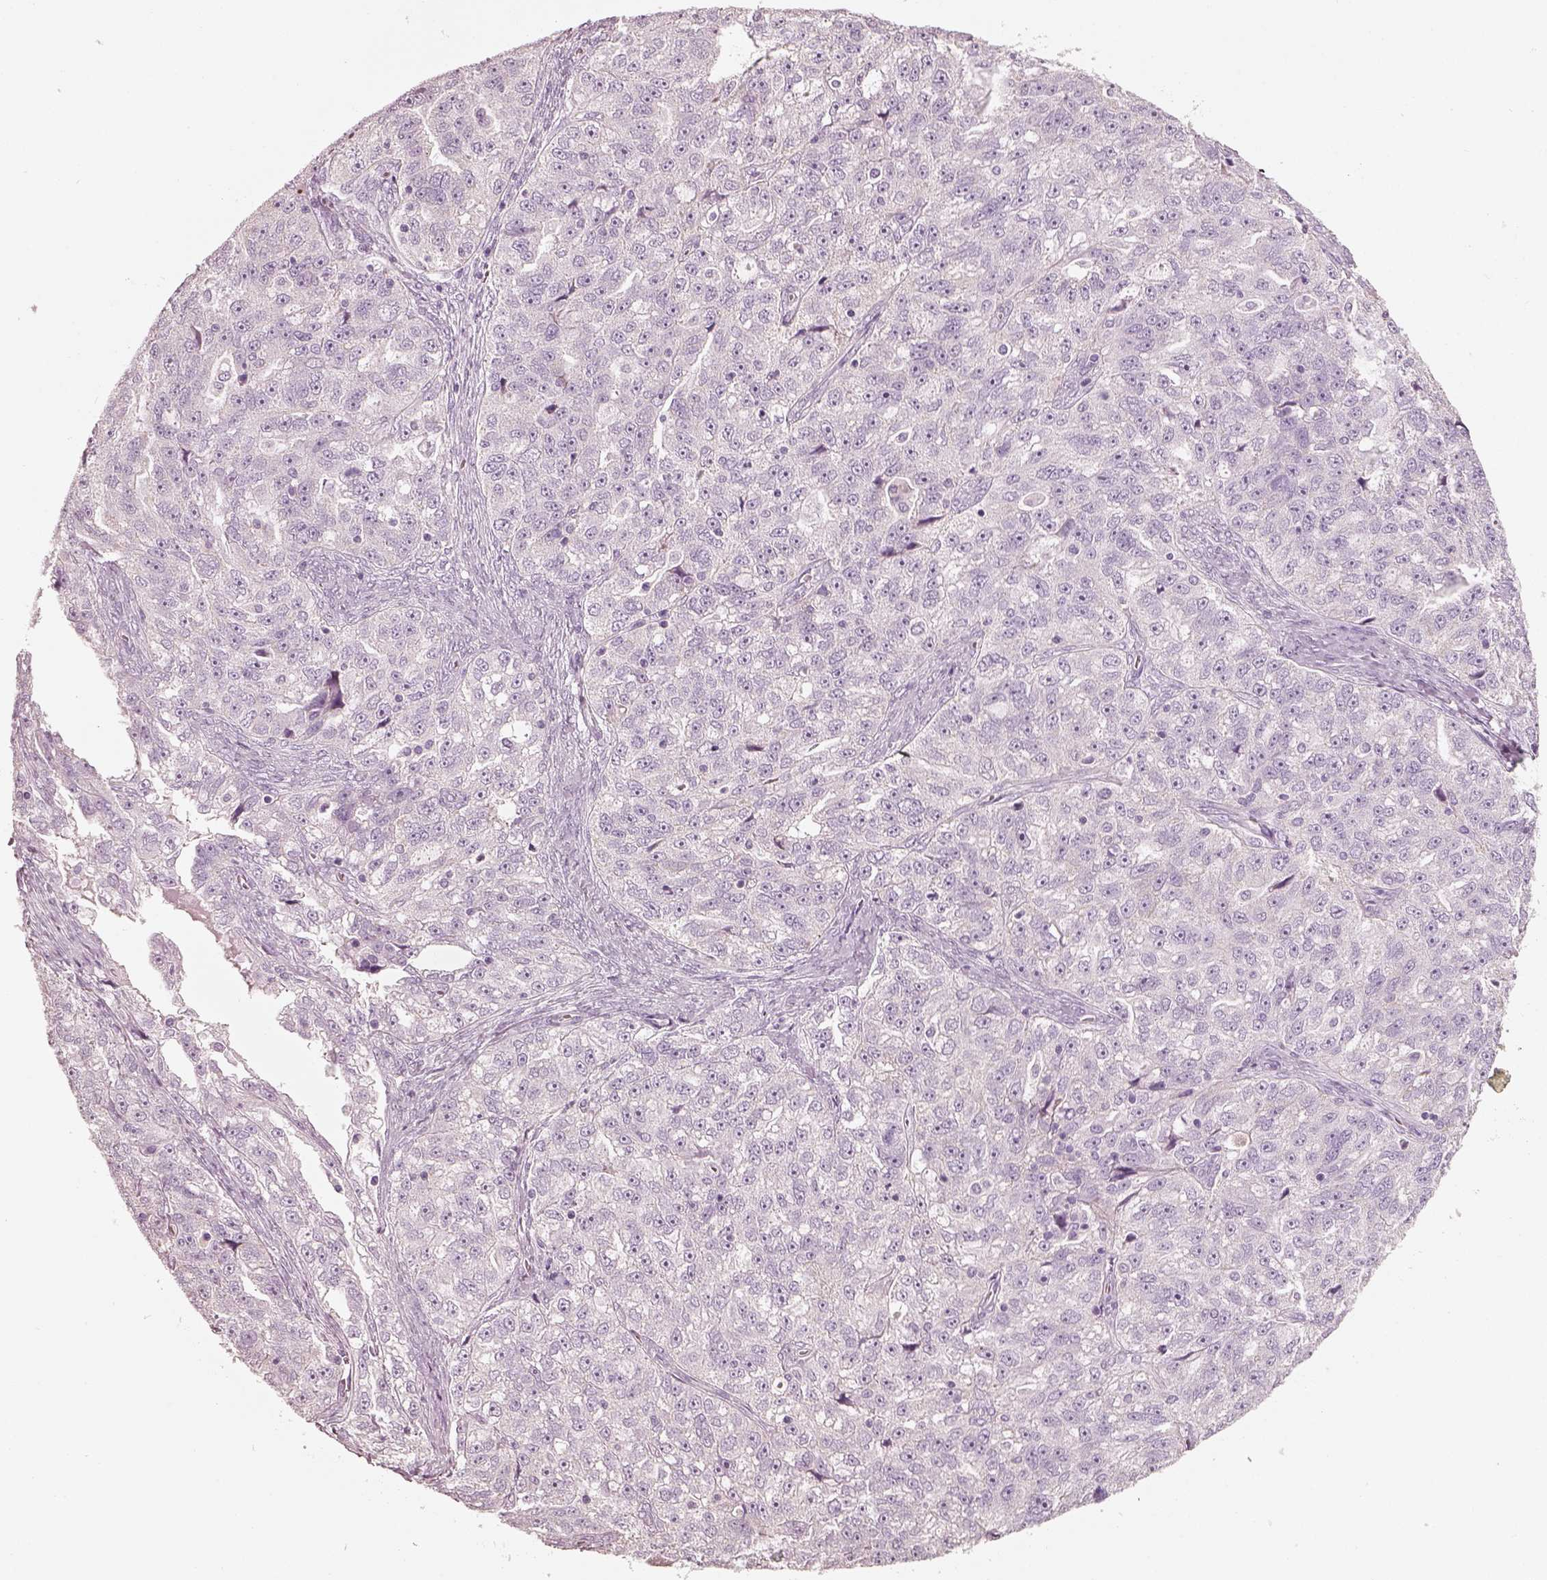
{"staining": {"intensity": "negative", "quantity": "none", "location": "none"}, "tissue": "ovarian cancer", "cell_type": "Tumor cells", "image_type": "cancer", "snomed": [{"axis": "morphology", "description": "Cystadenocarcinoma, serous, NOS"}, {"axis": "topography", "description": "Ovary"}], "caption": "A micrograph of human ovarian serous cystadenocarcinoma is negative for staining in tumor cells.", "gene": "R3HDML", "patient": {"sex": "female", "age": 51}}